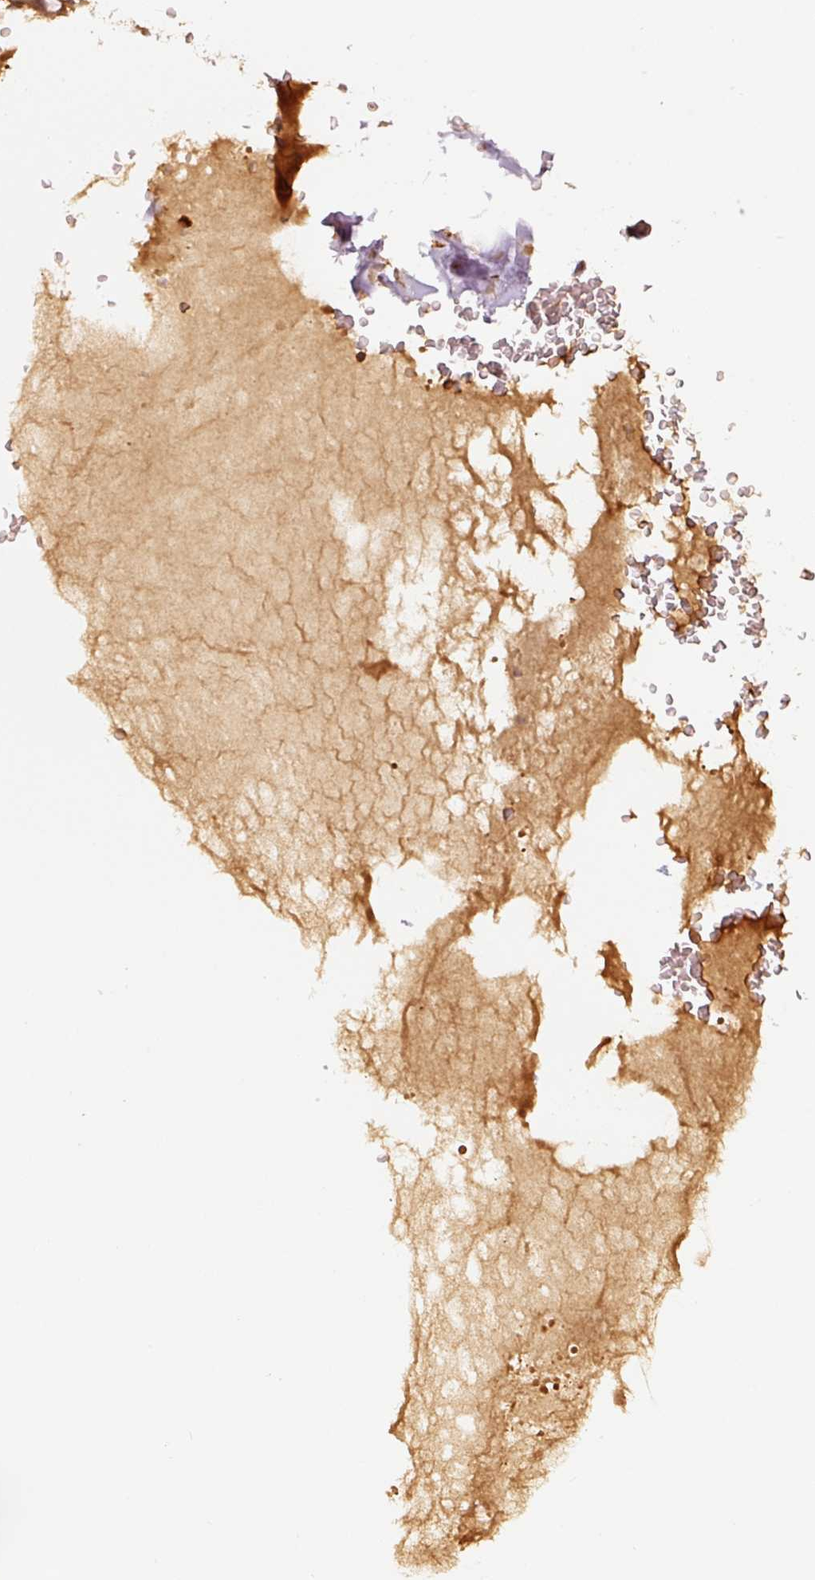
{"staining": {"intensity": "moderate", "quantity": ">75%", "location": "cytoplasmic/membranous"}, "tissue": "soft tissue", "cell_type": "Chondrocytes", "image_type": "normal", "snomed": [{"axis": "morphology", "description": "Normal tissue, NOS"}, {"axis": "topography", "description": "Bronchus"}], "caption": "Protein staining of normal soft tissue reveals moderate cytoplasmic/membranous positivity in approximately >75% of chondrocytes.", "gene": "STAU1", "patient": {"sex": "male", "age": 70}}